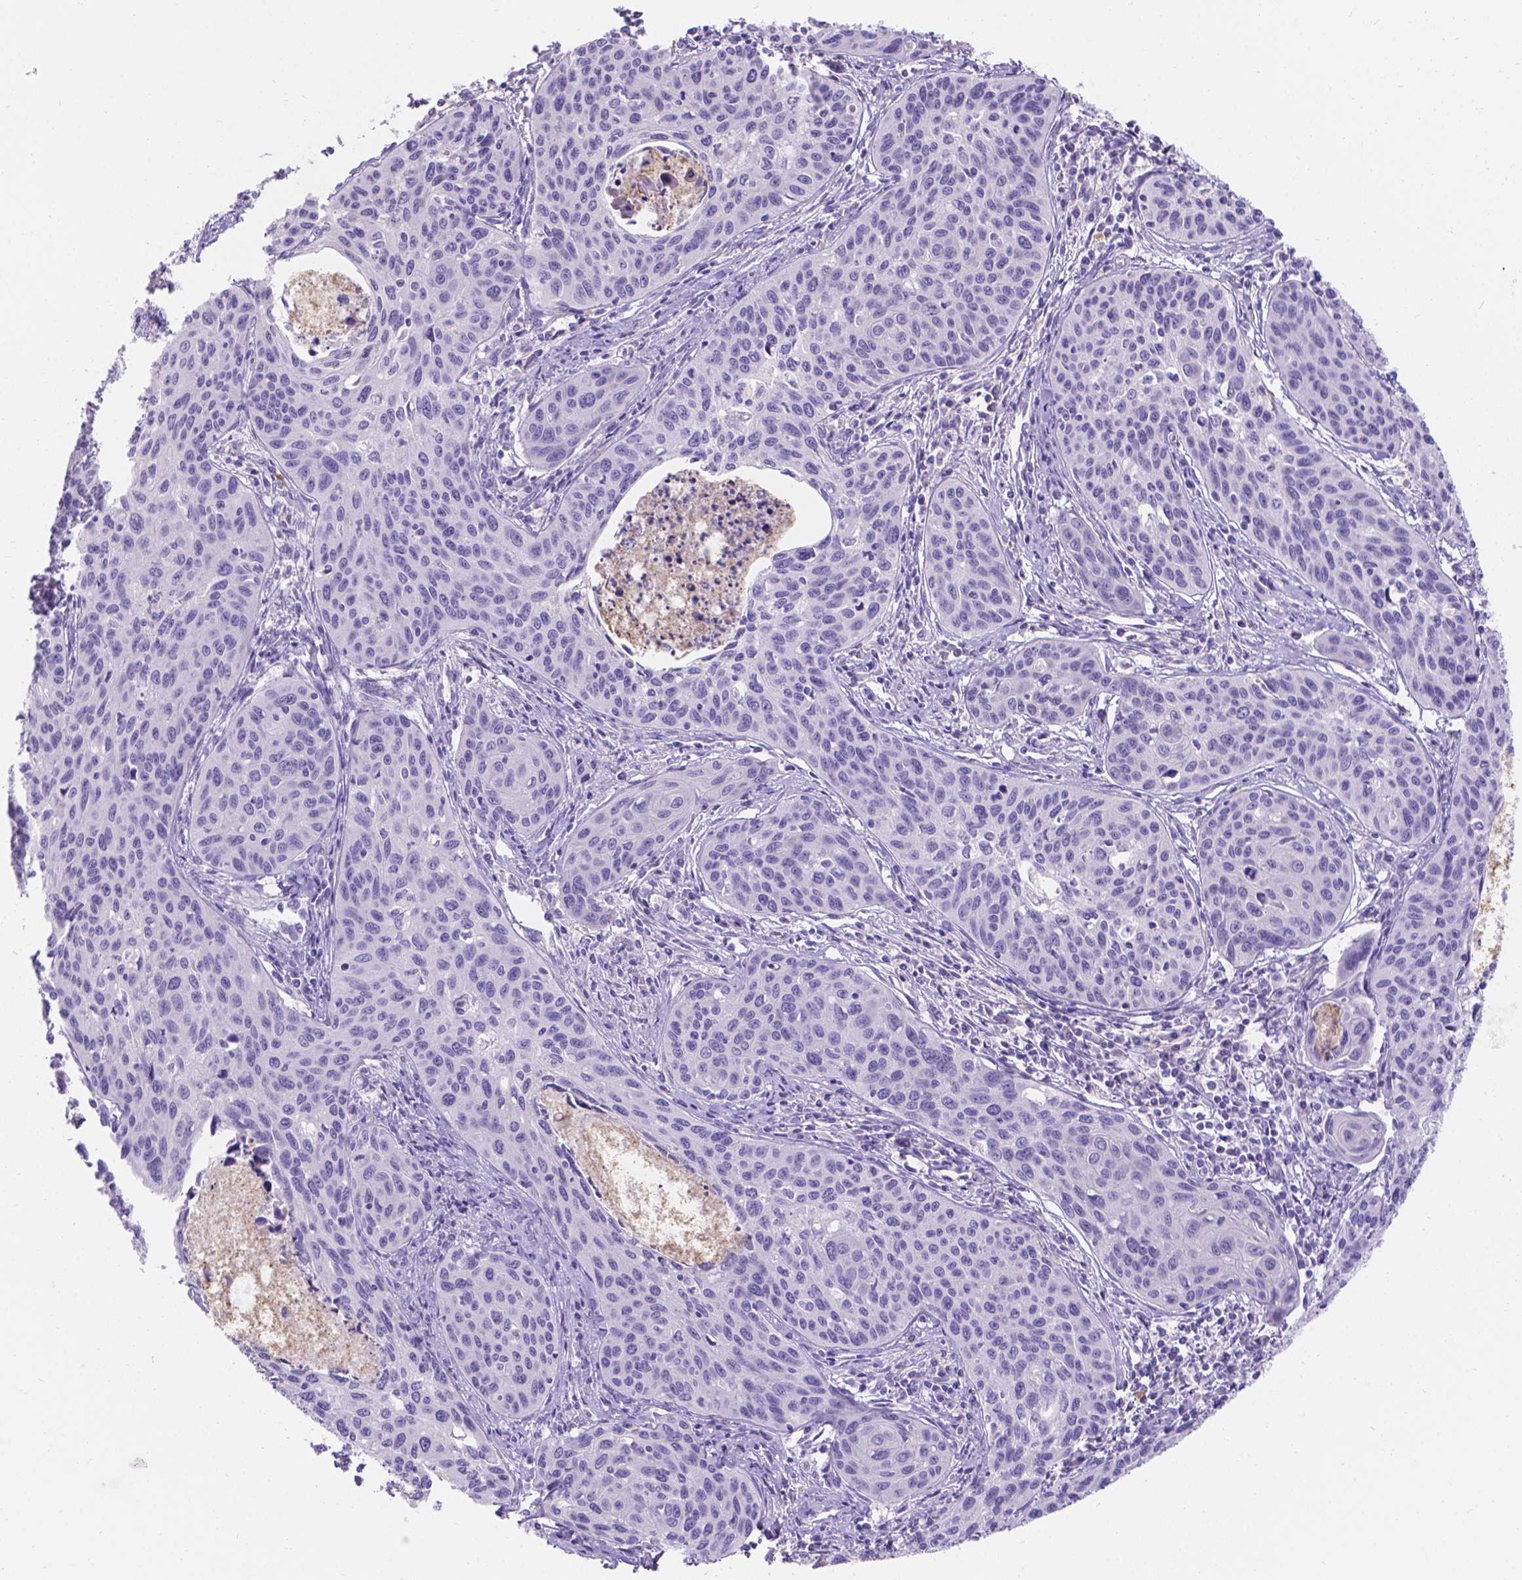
{"staining": {"intensity": "negative", "quantity": "none", "location": "none"}, "tissue": "cervical cancer", "cell_type": "Tumor cells", "image_type": "cancer", "snomed": [{"axis": "morphology", "description": "Squamous cell carcinoma, NOS"}, {"axis": "topography", "description": "Cervix"}], "caption": "Tumor cells are negative for protein expression in human cervical cancer. (Stains: DAB IHC with hematoxylin counter stain, Microscopy: brightfield microscopy at high magnification).", "gene": "GNRHR", "patient": {"sex": "female", "age": 31}}